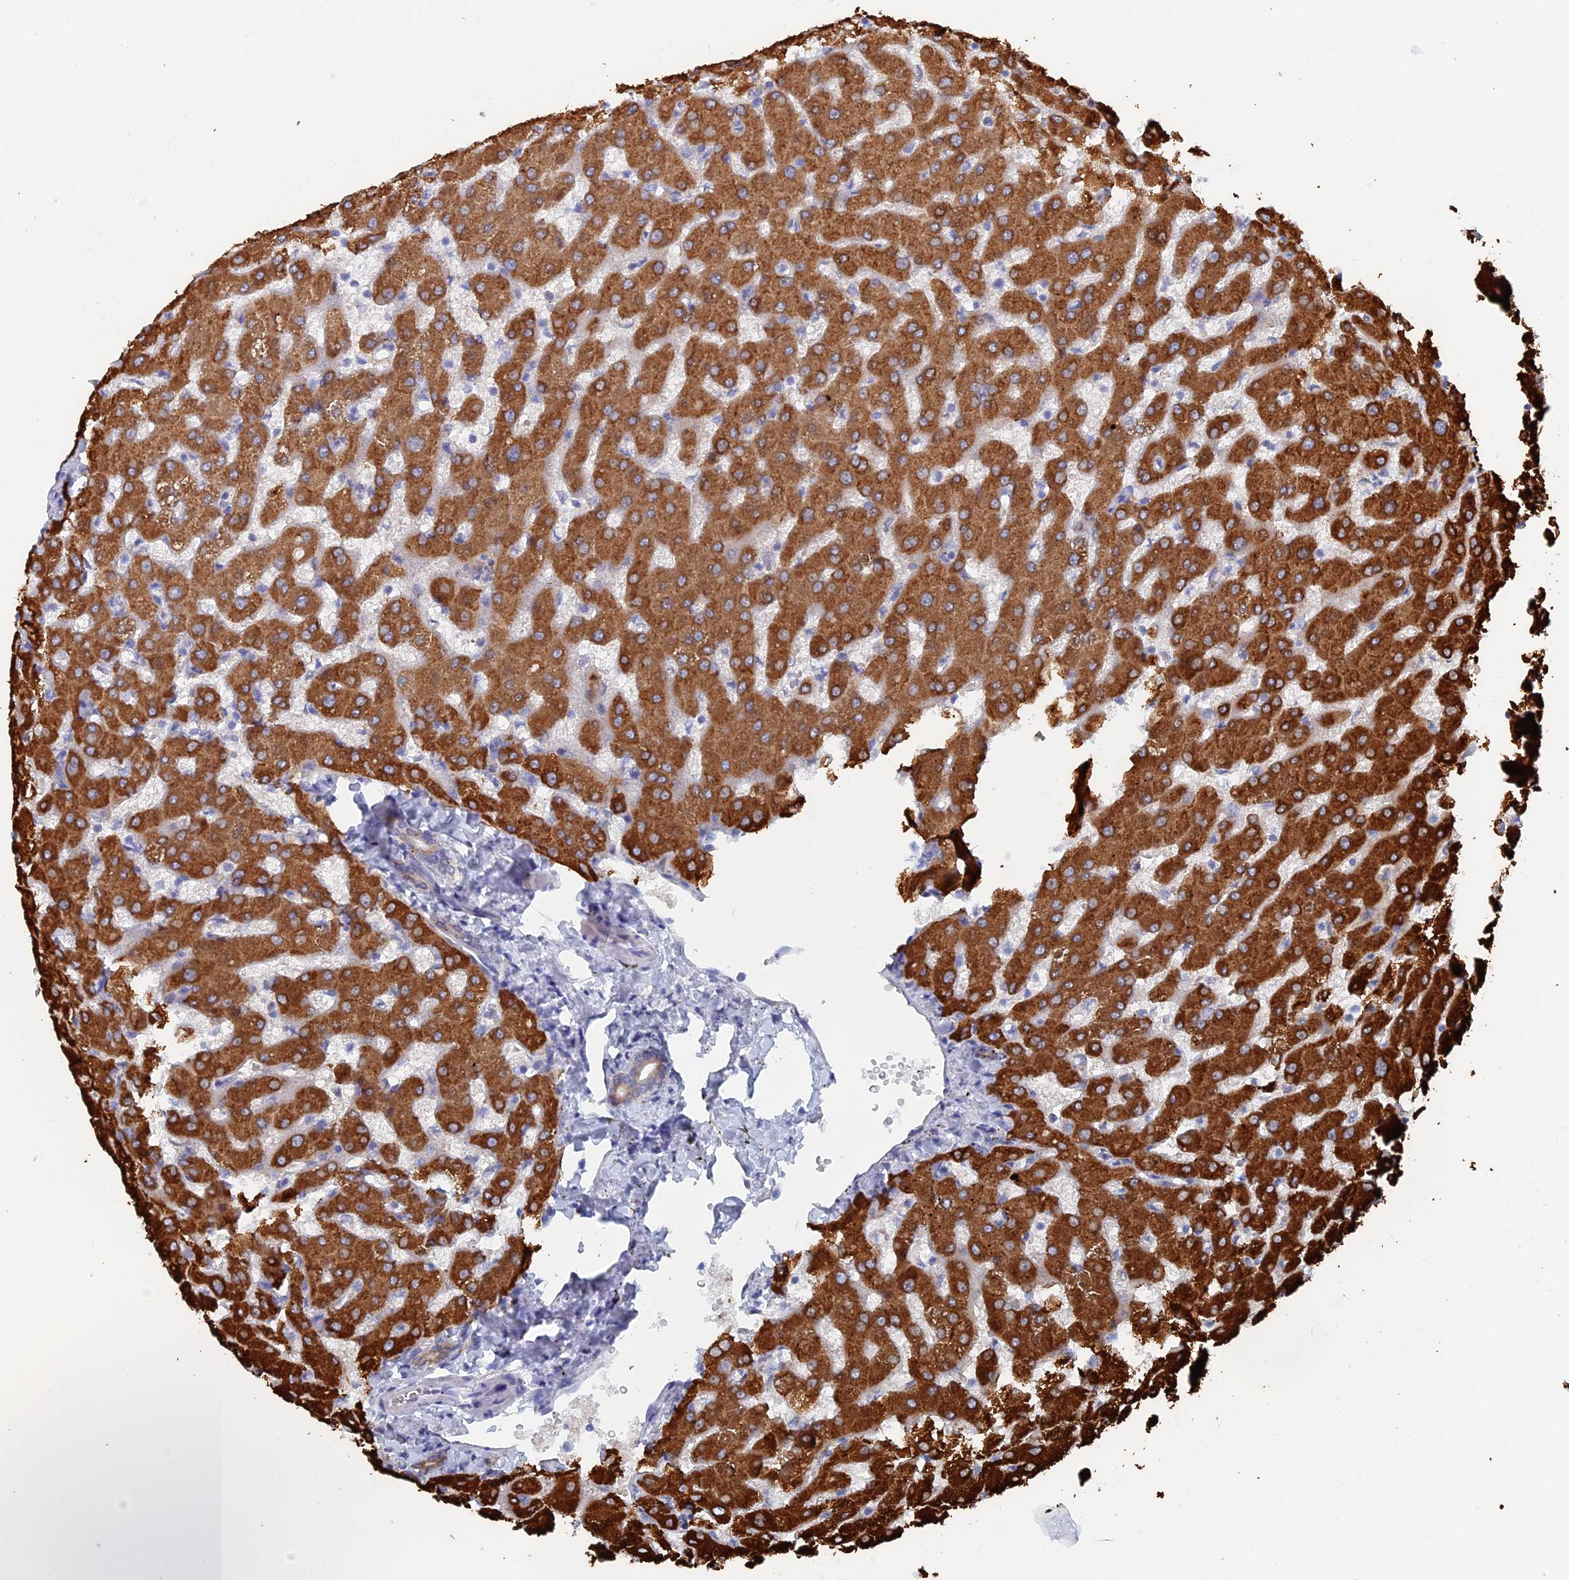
{"staining": {"intensity": "moderate", "quantity": "<25%", "location": "cytoplasmic/membranous"}, "tissue": "liver", "cell_type": "Cholangiocytes", "image_type": "normal", "snomed": [{"axis": "morphology", "description": "Normal tissue, NOS"}, {"axis": "topography", "description": "Liver"}], "caption": "IHC of benign liver demonstrates low levels of moderate cytoplasmic/membranous expression in about <25% of cholangiocytes. The staining was performed using DAB, with brown indicating positive protein expression. Nuclei are stained blue with hematoxylin.", "gene": "COG7", "patient": {"sex": "female", "age": 63}}